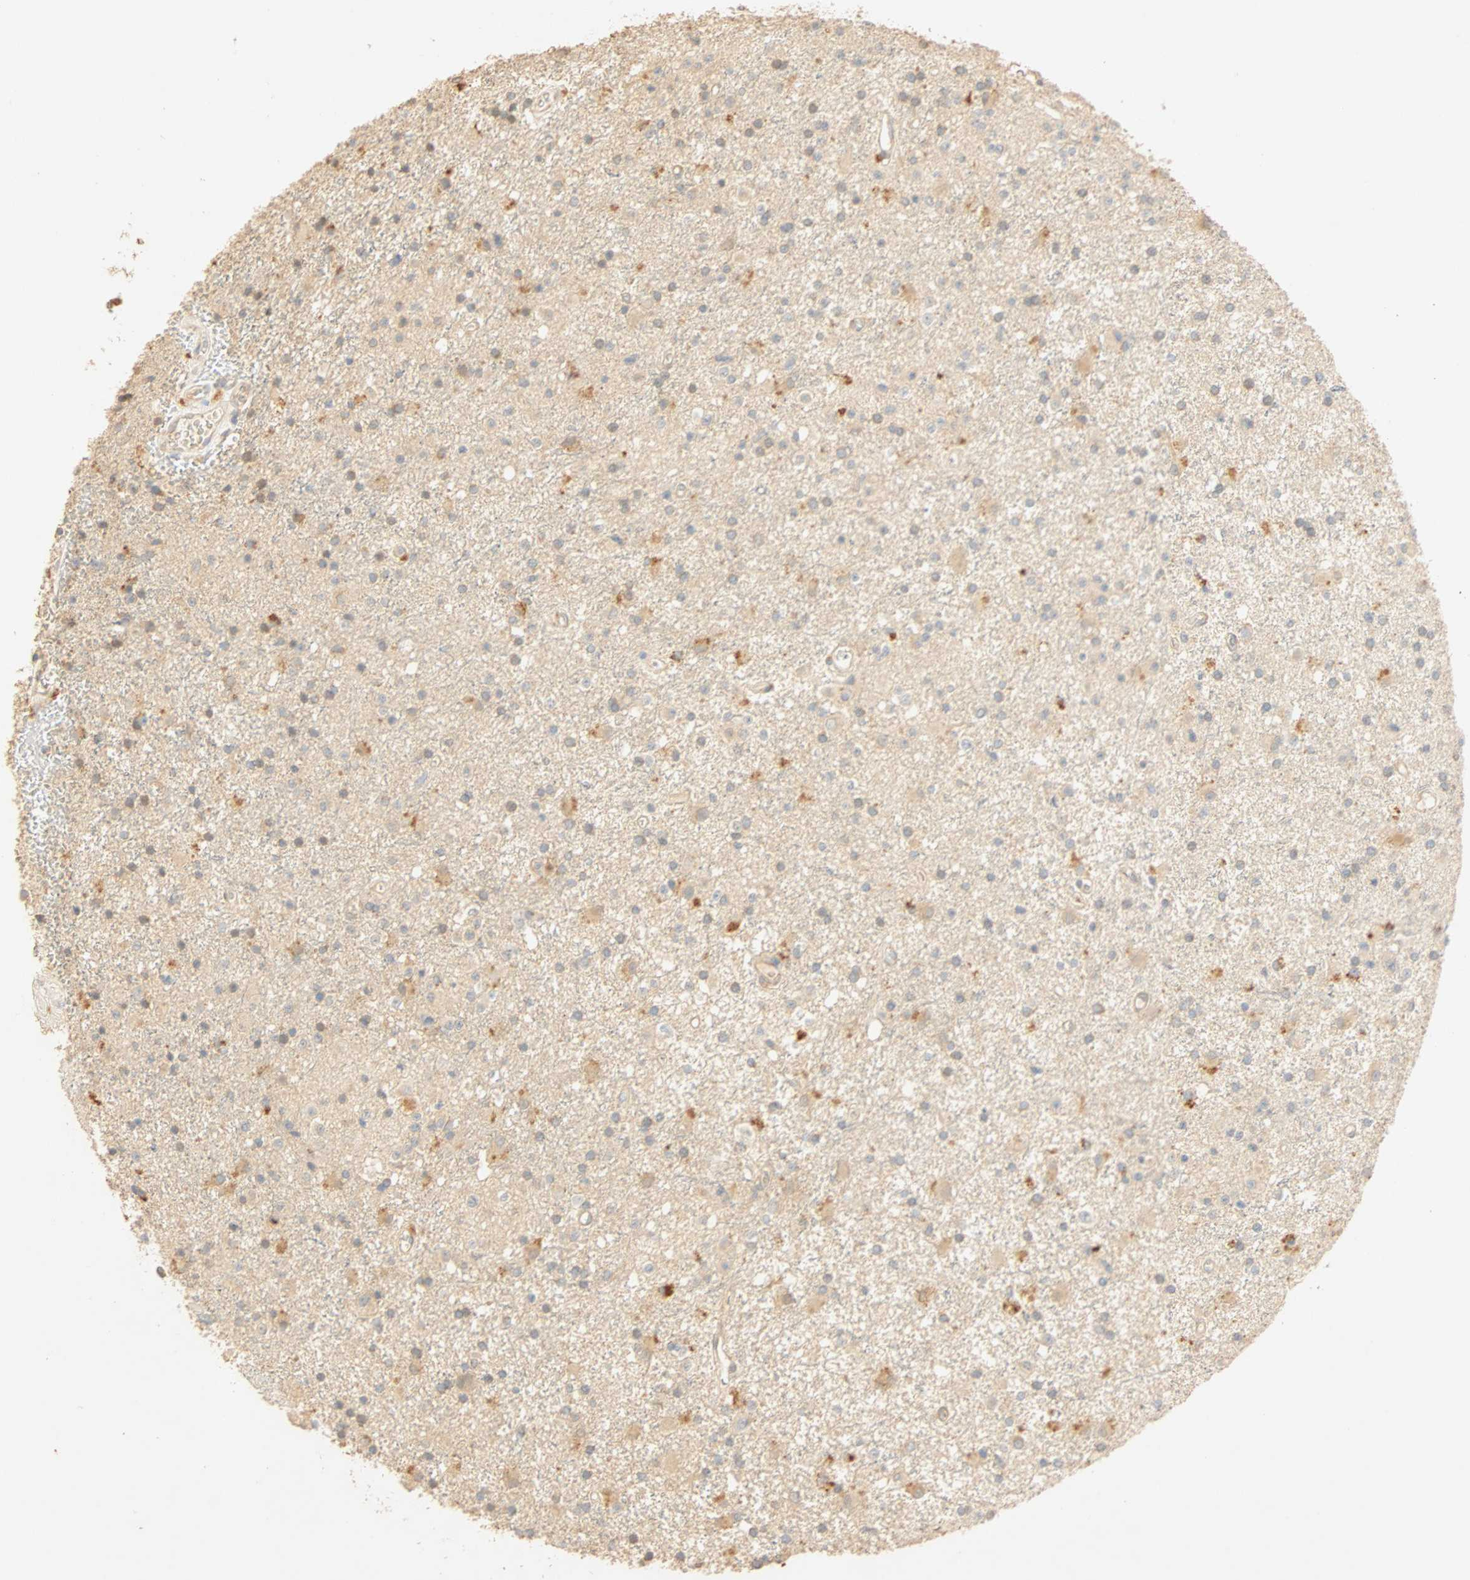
{"staining": {"intensity": "weak", "quantity": "<25%", "location": "cytoplasmic/membranous"}, "tissue": "glioma", "cell_type": "Tumor cells", "image_type": "cancer", "snomed": [{"axis": "morphology", "description": "Glioma, malignant, Low grade"}, {"axis": "topography", "description": "Brain"}], "caption": "IHC photomicrograph of human malignant glioma (low-grade) stained for a protein (brown), which reveals no staining in tumor cells. Nuclei are stained in blue.", "gene": "SELENBP1", "patient": {"sex": "male", "age": 58}}